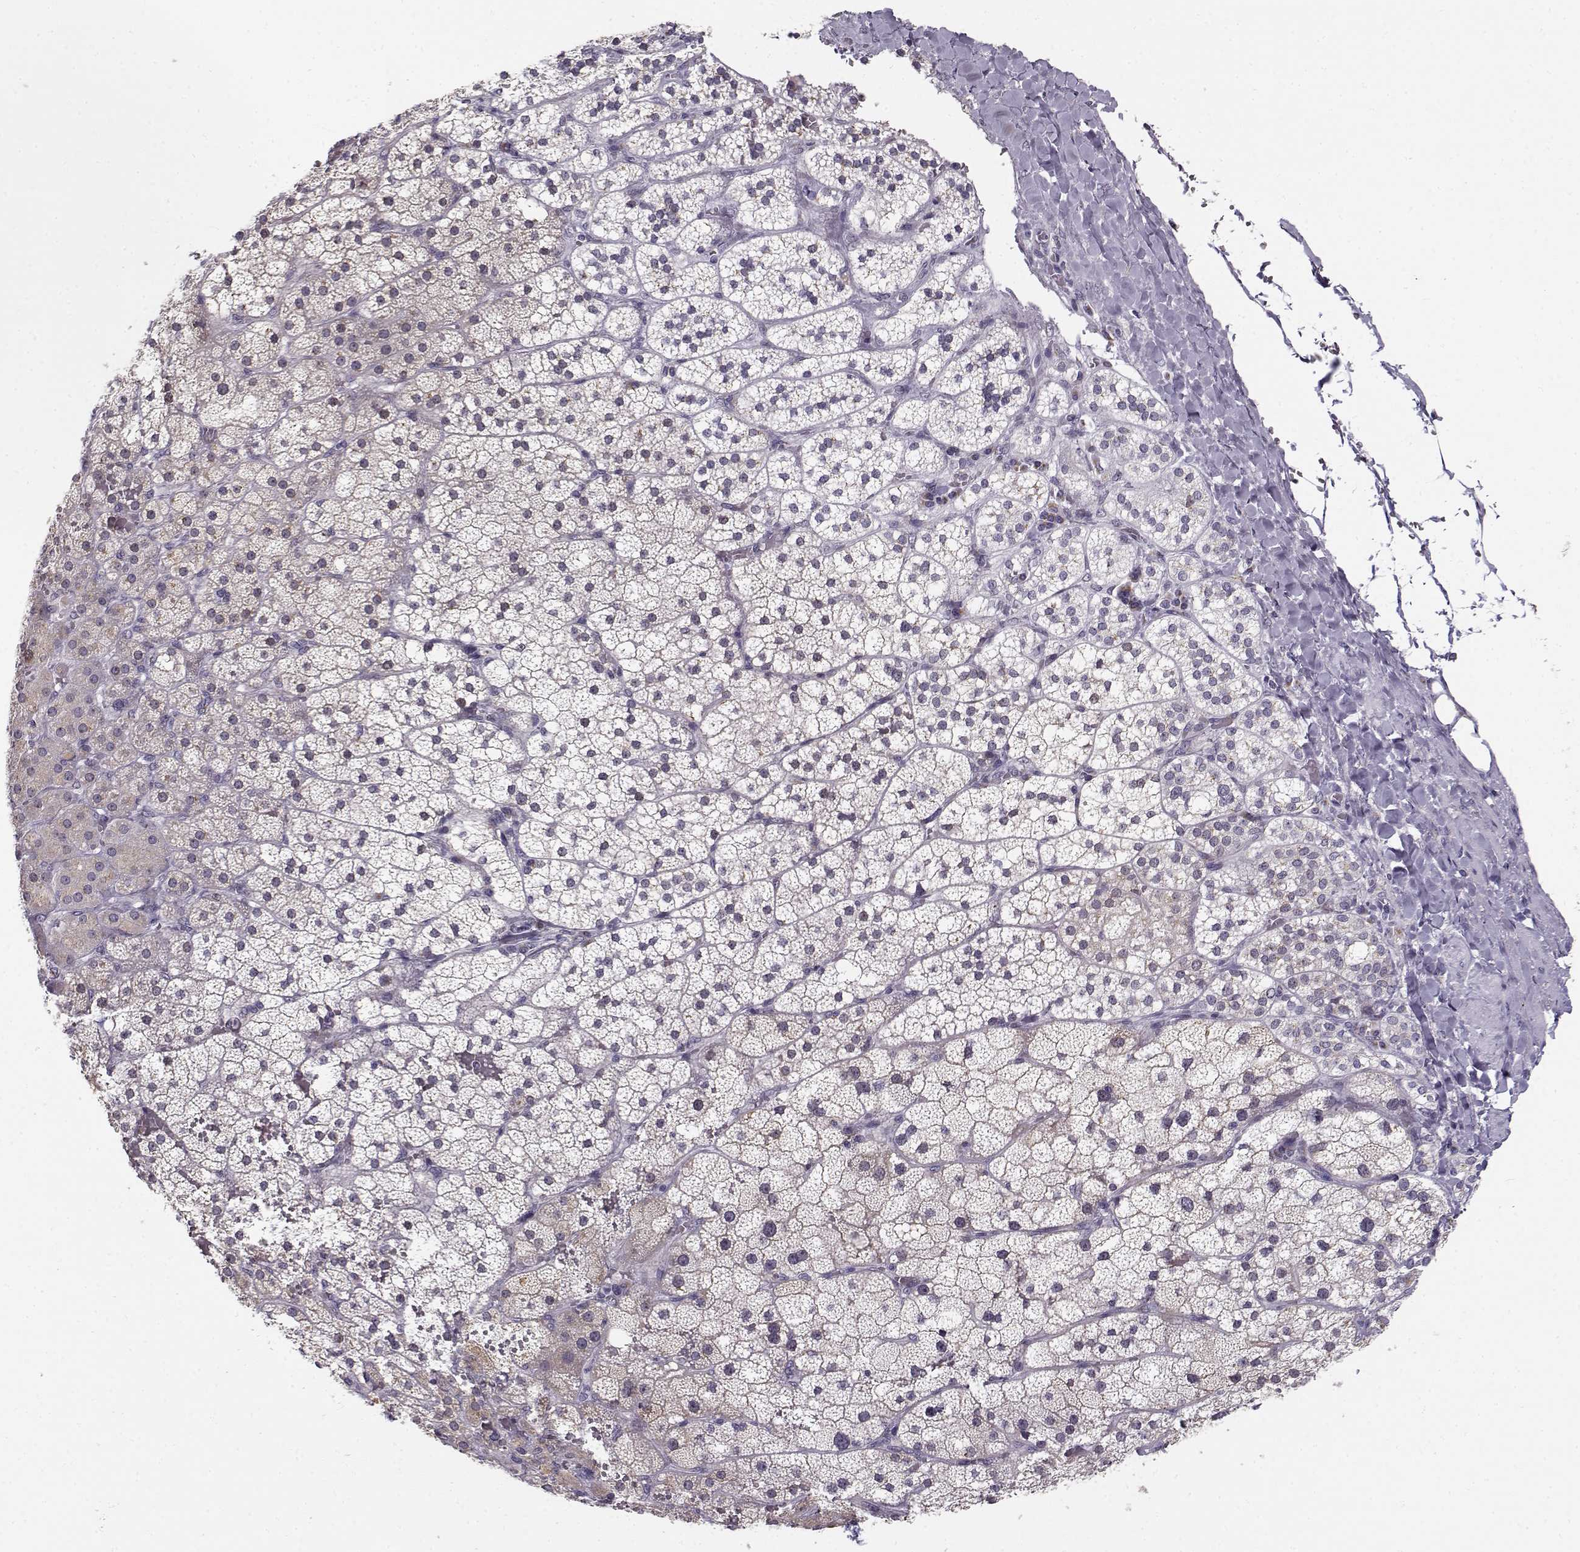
{"staining": {"intensity": "weak", "quantity": "<25%", "location": "cytoplasmic/membranous"}, "tissue": "adrenal gland", "cell_type": "Glandular cells", "image_type": "normal", "snomed": [{"axis": "morphology", "description": "Normal tissue, NOS"}, {"axis": "topography", "description": "Adrenal gland"}], "caption": "The immunohistochemistry image has no significant staining in glandular cells of adrenal gland. Nuclei are stained in blue.", "gene": "SLC4A5", "patient": {"sex": "male", "age": 53}}